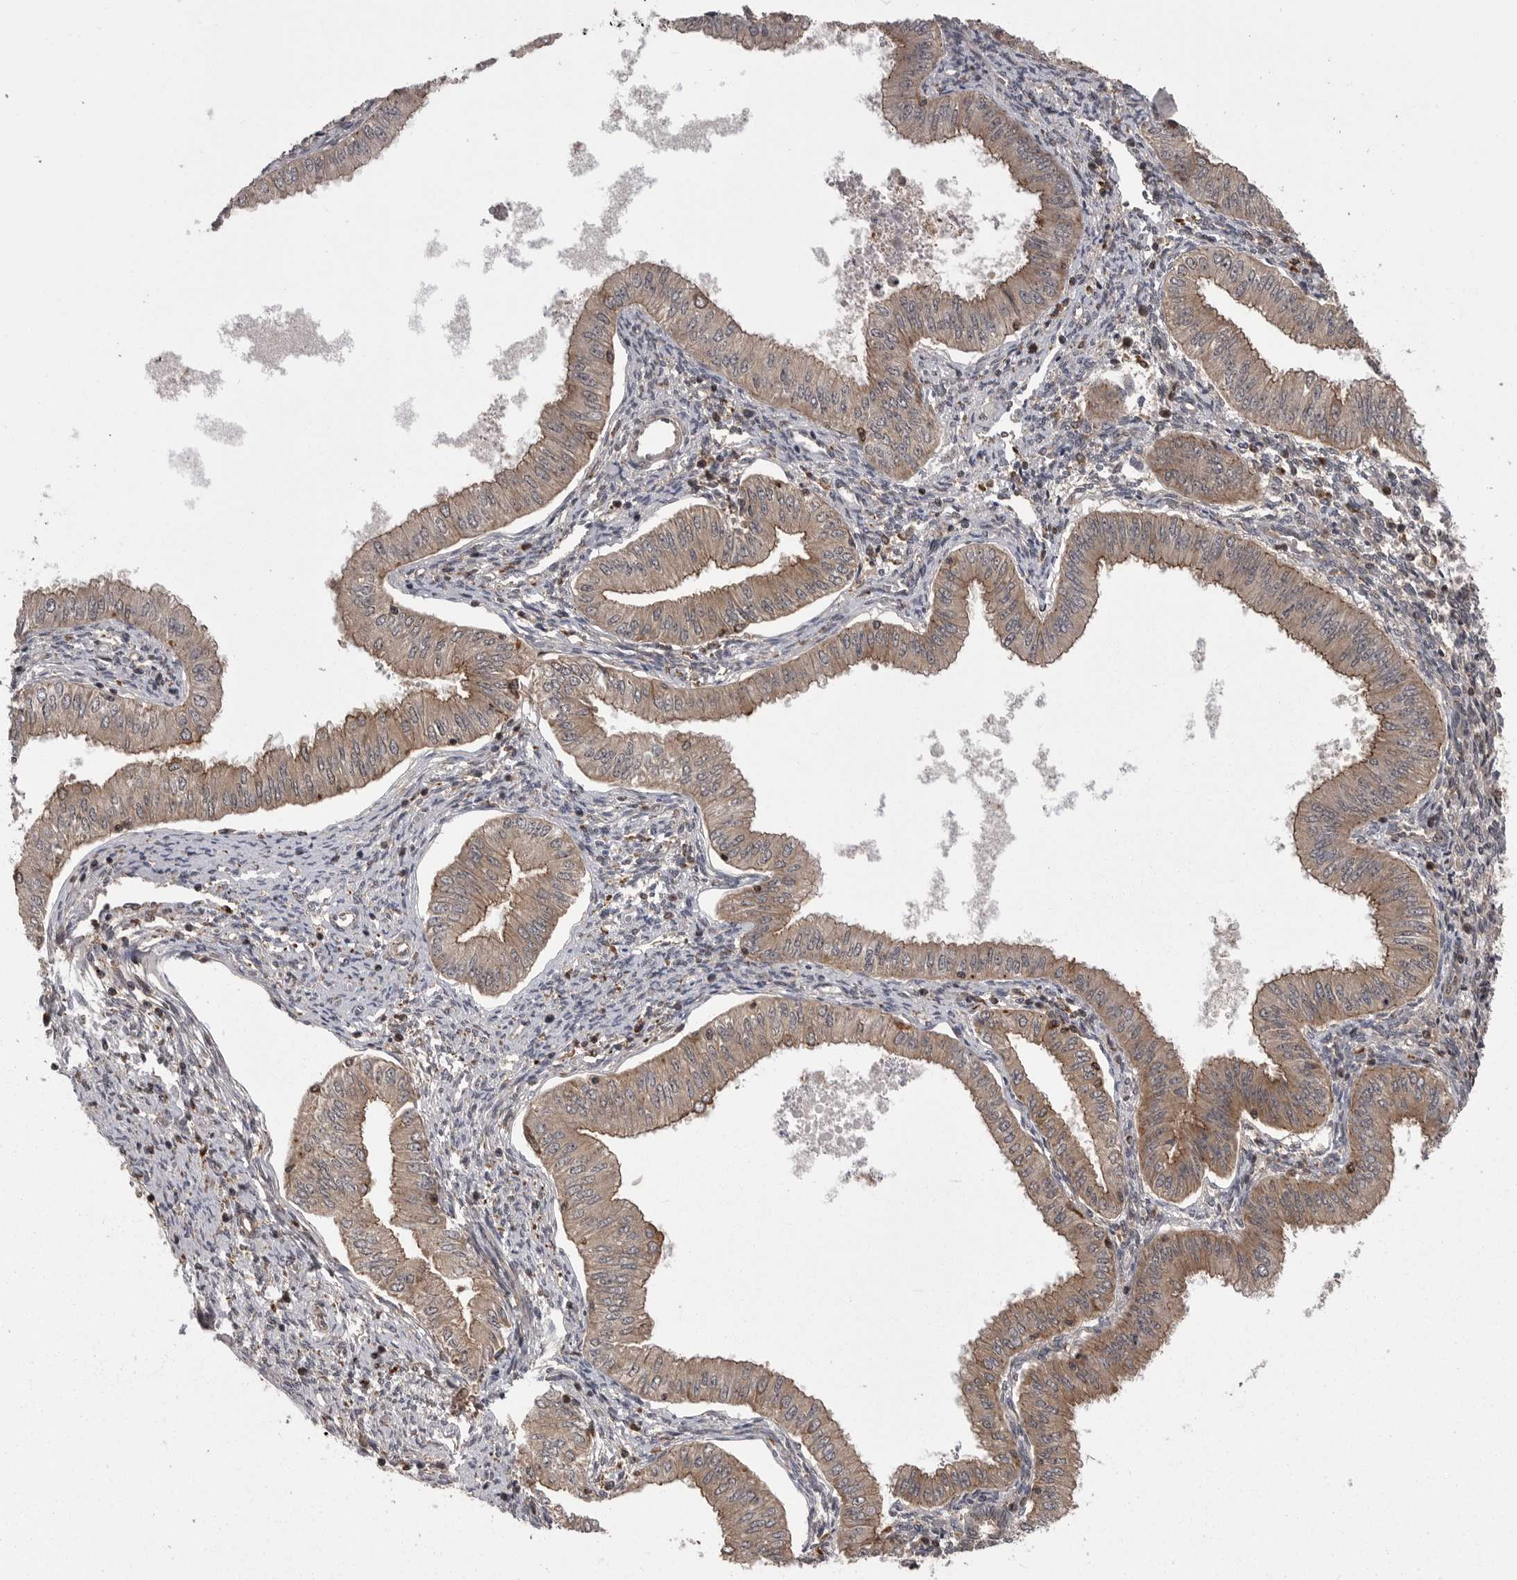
{"staining": {"intensity": "weak", "quantity": ">75%", "location": "cytoplasmic/membranous"}, "tissue": "endometrial cancer", "cell_type": "Tumor cells", "image_type": "cancer", "snomed": [{"axis": "morphology", "description": "Normal tissue, NOS"}, {"axis": "morphology", "description": "Adenocarcinoma, NOS"}, {"axis": "topography", "description": "Endometrium"}], "caption": "Human adenocarcinoma (endometrial) stained with a protein marker shows weak staining in tumor cells.", "gene": "AOAH", "patient": {"sex": "female", "age": 53}}